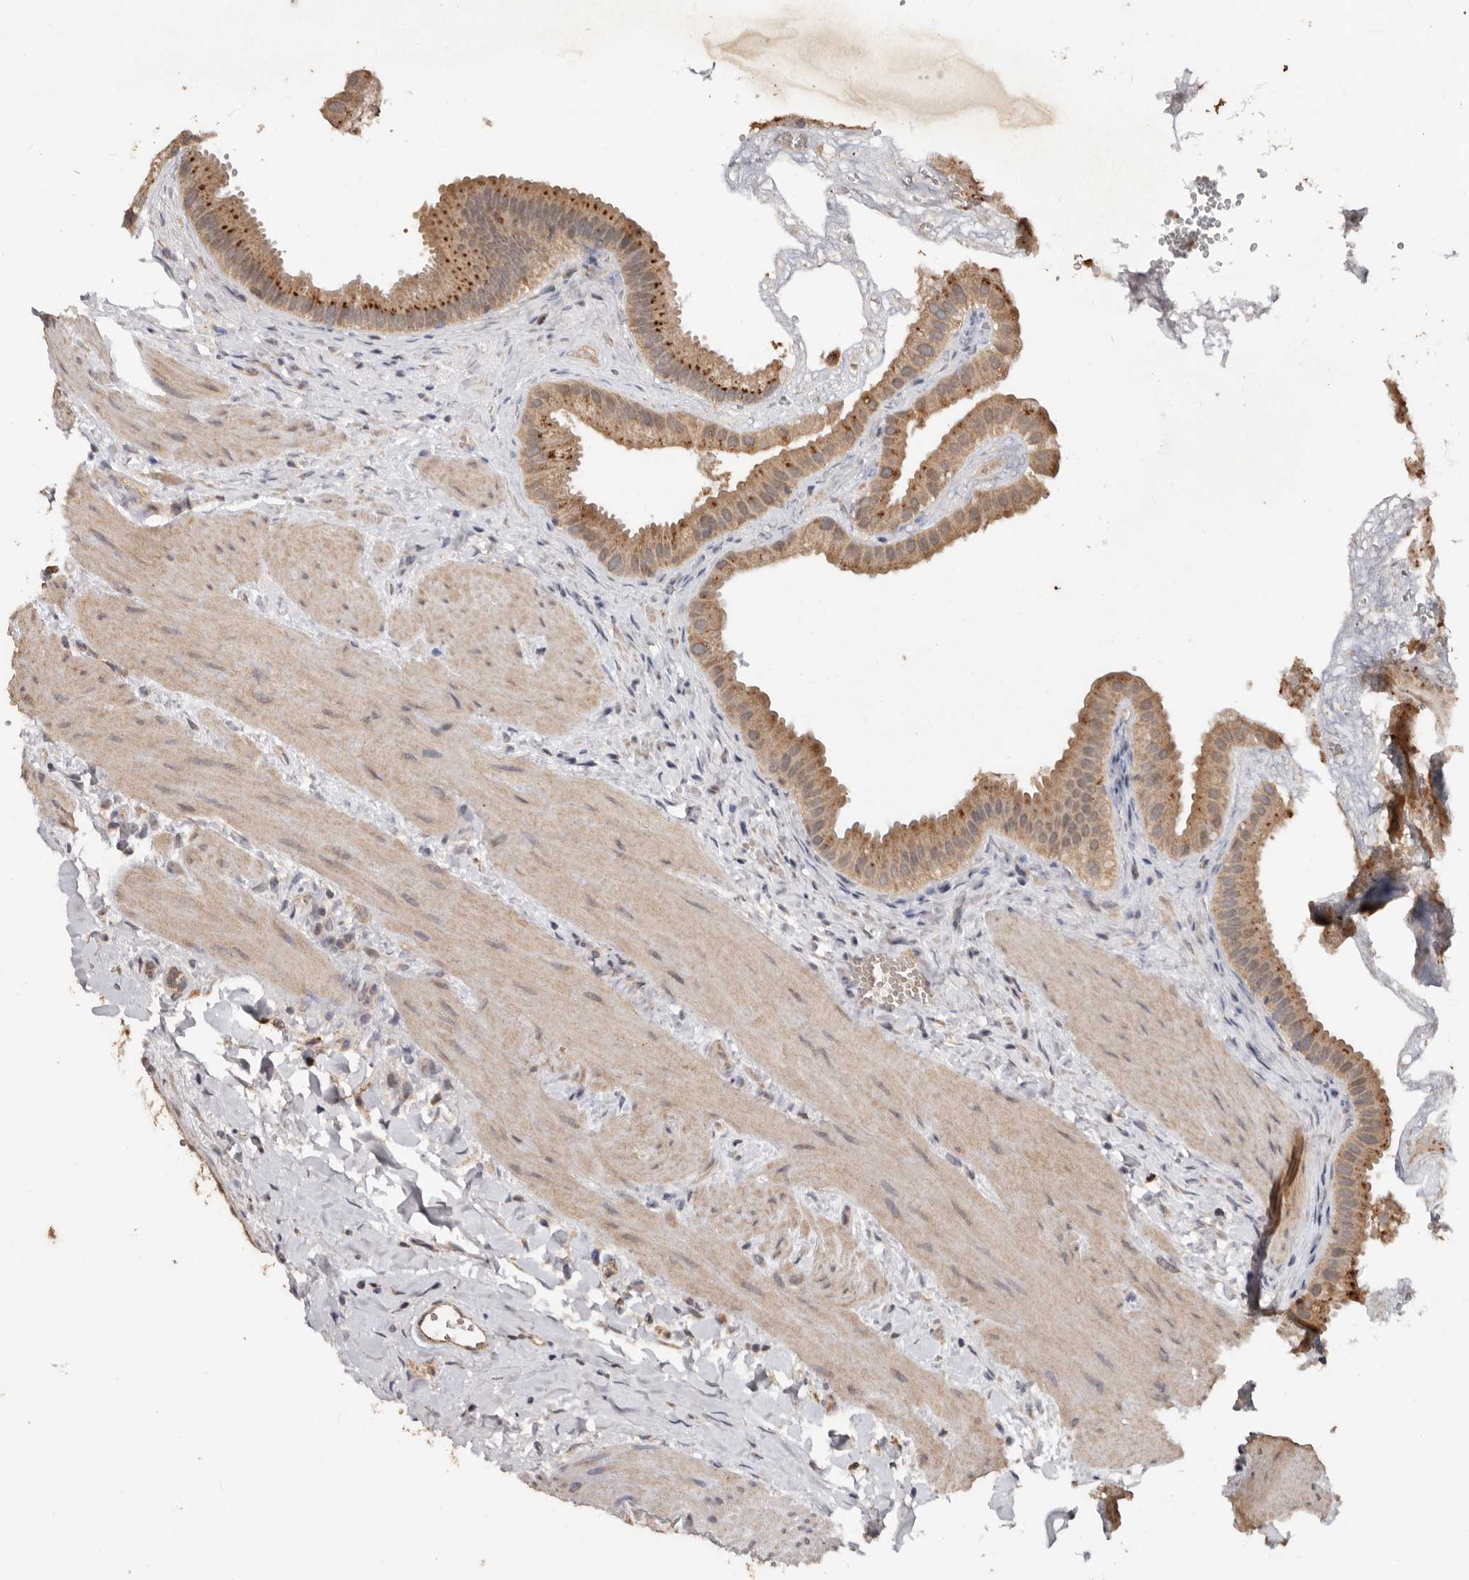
{"staining": {"intensity": "moderate", "quantity": ">75%", "location": "cytoplasmic/membranous"}, "tissue": "gallbladder", "cell_type": "Glandular cells", "image_type": "normal", "snomed": [{"axis": "morphology", "description": "Normal tissue, NOS"}, {"axis": "topography", "description": "Gallbladder"}], "caption": "Glandular cells show moderate cytoplasmic/membranous staining in approximately >75% of cells in normal gallbladder.", "gene": "RSPO2", "patient": {"sex": "male", "age": 55}}